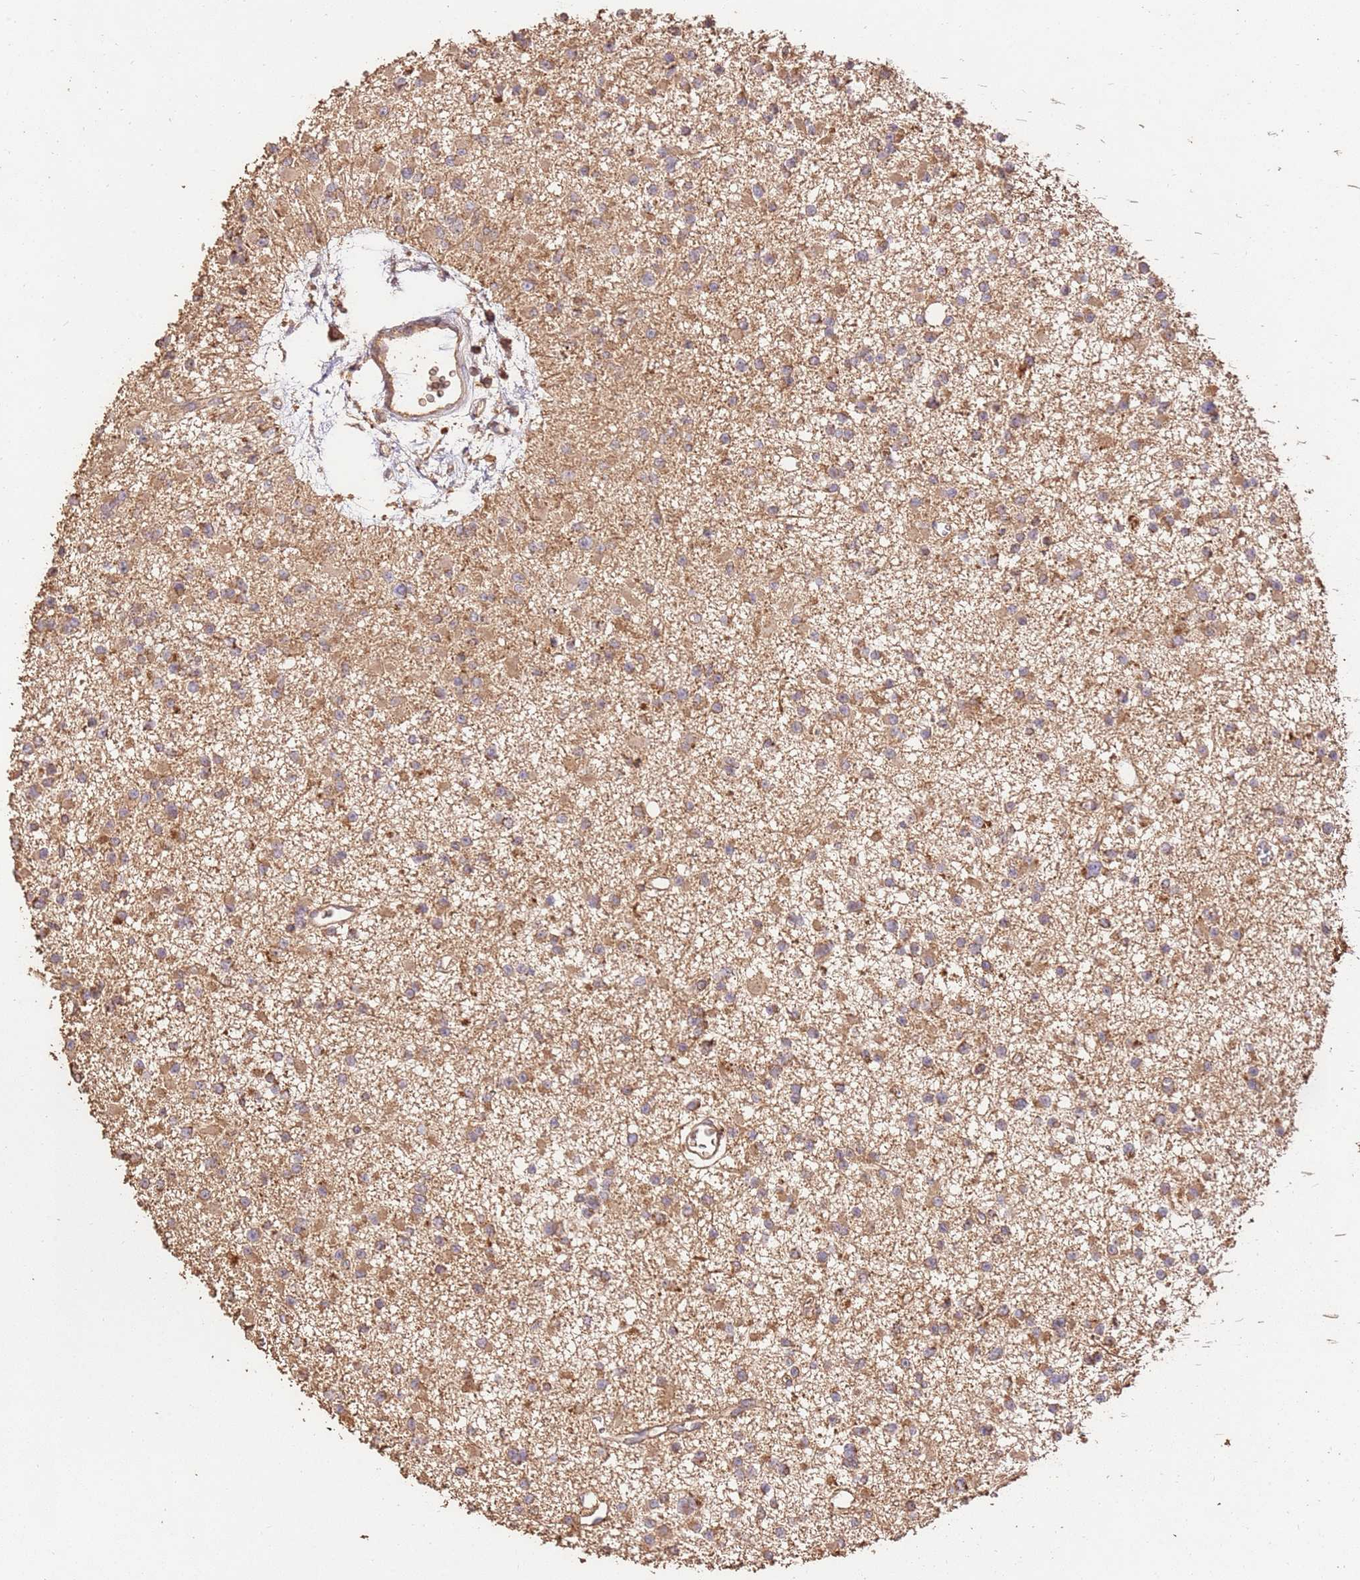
{"staining": {"intensity": "moderate", "quantity": "25%-75%", "location": "cytoplasmic/membranous"}, "tissue": "glioma", "cell_type": "Tumor cells", "image_type": "cancer", "snomed": [{"axis": "morphology", "description": "Glioma, malignant, Low grade"}, {"axis": "topography", "description": "Brain"}], "caption": "Approximately 25%-75% of tumor cells in human glioma exhibit moderate cytoplasmic/membranous protein expression as visualized by brown immunohistochemical staining.", "gene": "LRRC28", "patient": {"sex": "female", "age": 22}}